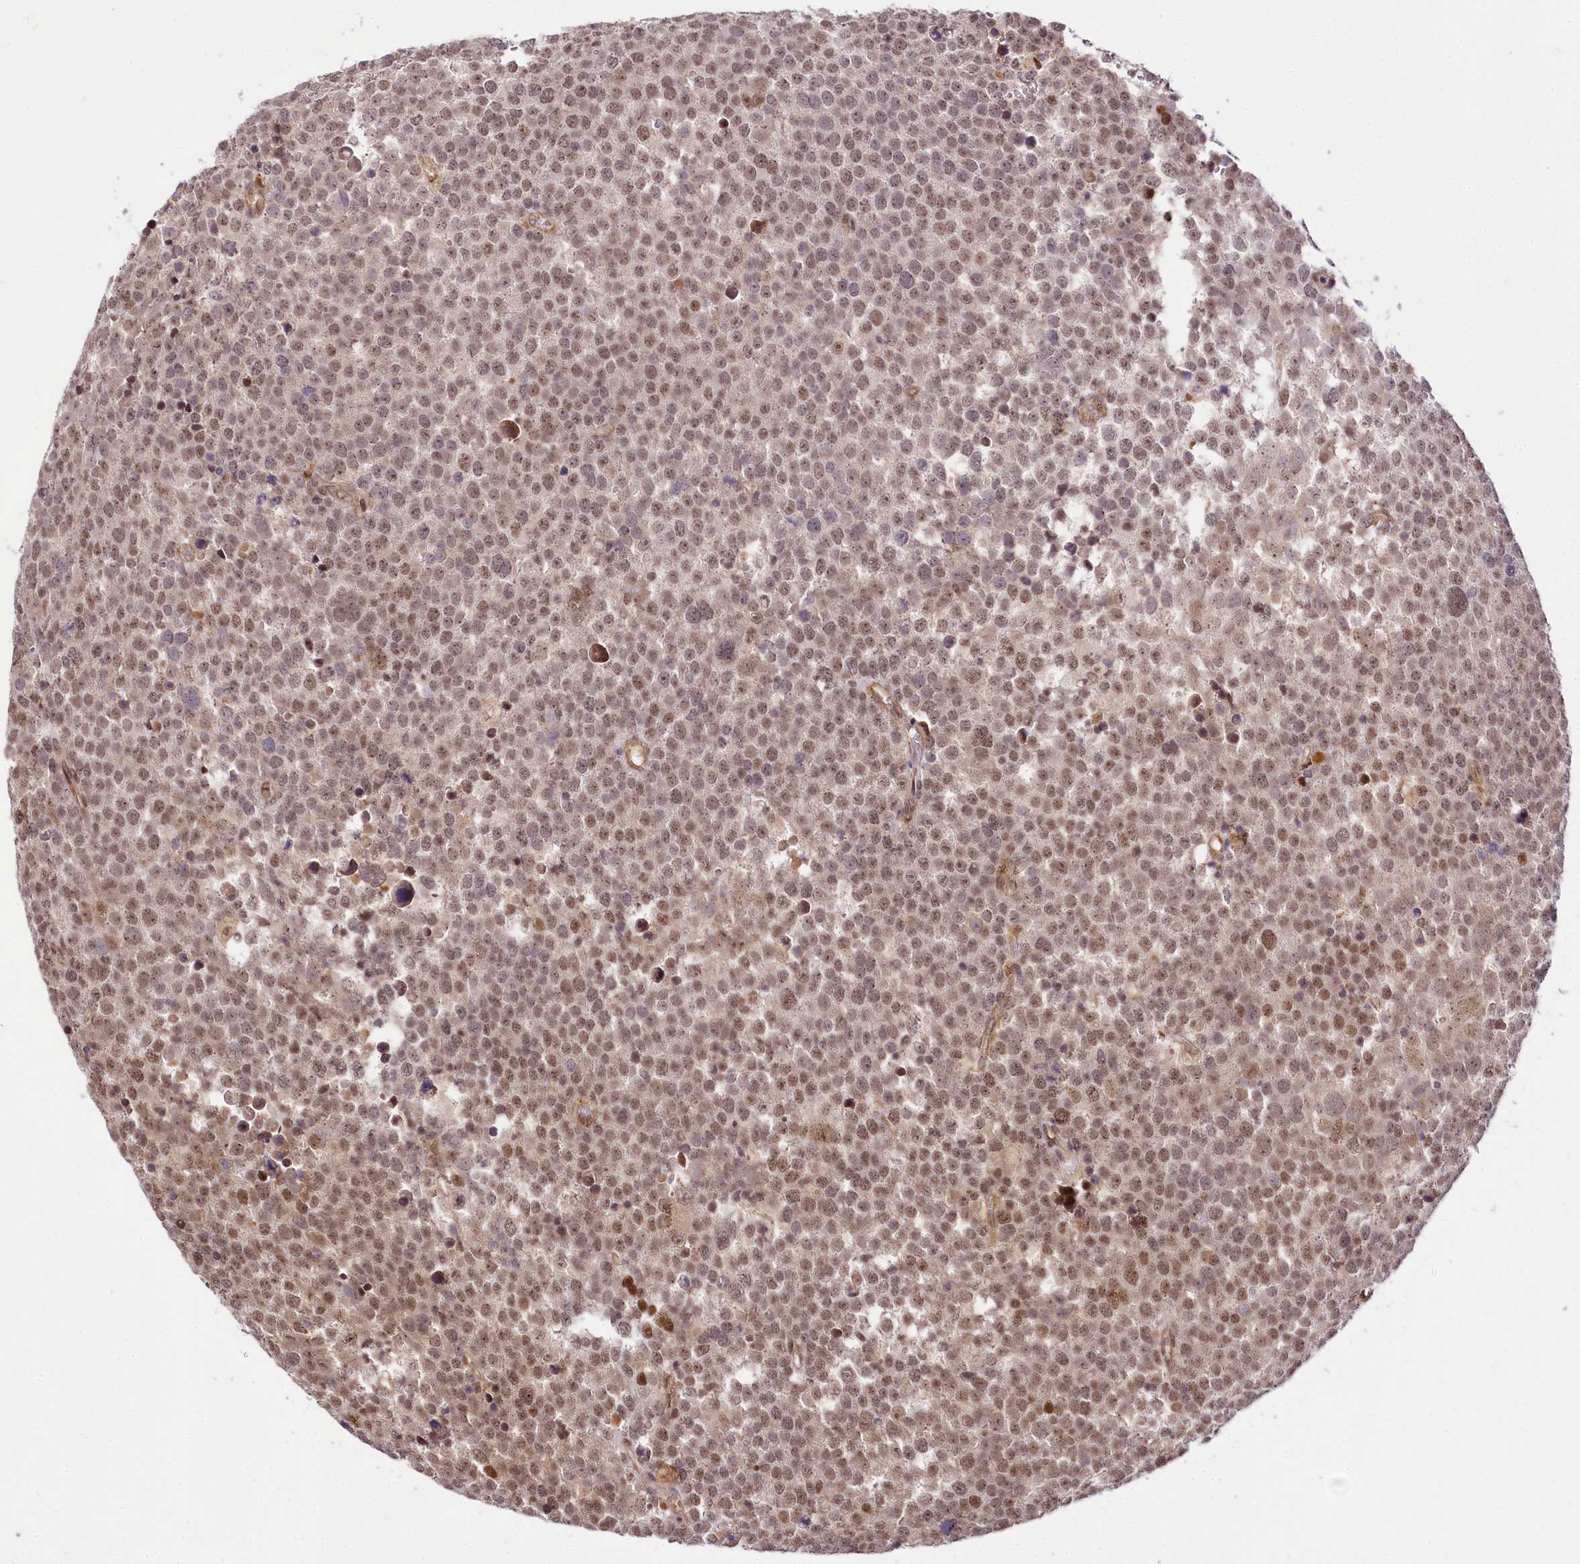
{"staining": {"intensity": "moderate", "quantity": ">75%", "location": "nuclear"}, "tissue": "testis cancer", "cell_type": "Tumor cells", "image_type": "cancer", "snomed": [{"axis": "morphology", "description": "Seminoma, NOS"}, {"axis": "topography", "description": "Testis"}], "caption": "Immunohistochemical staining of human seminoma (testis) displays medium levels of moderate nuclear staining in about >75% of tumor cells. Nuclei are stained in blue.", "gene": "GNL3L", "patient": {"sex": "male", "age": 71}}